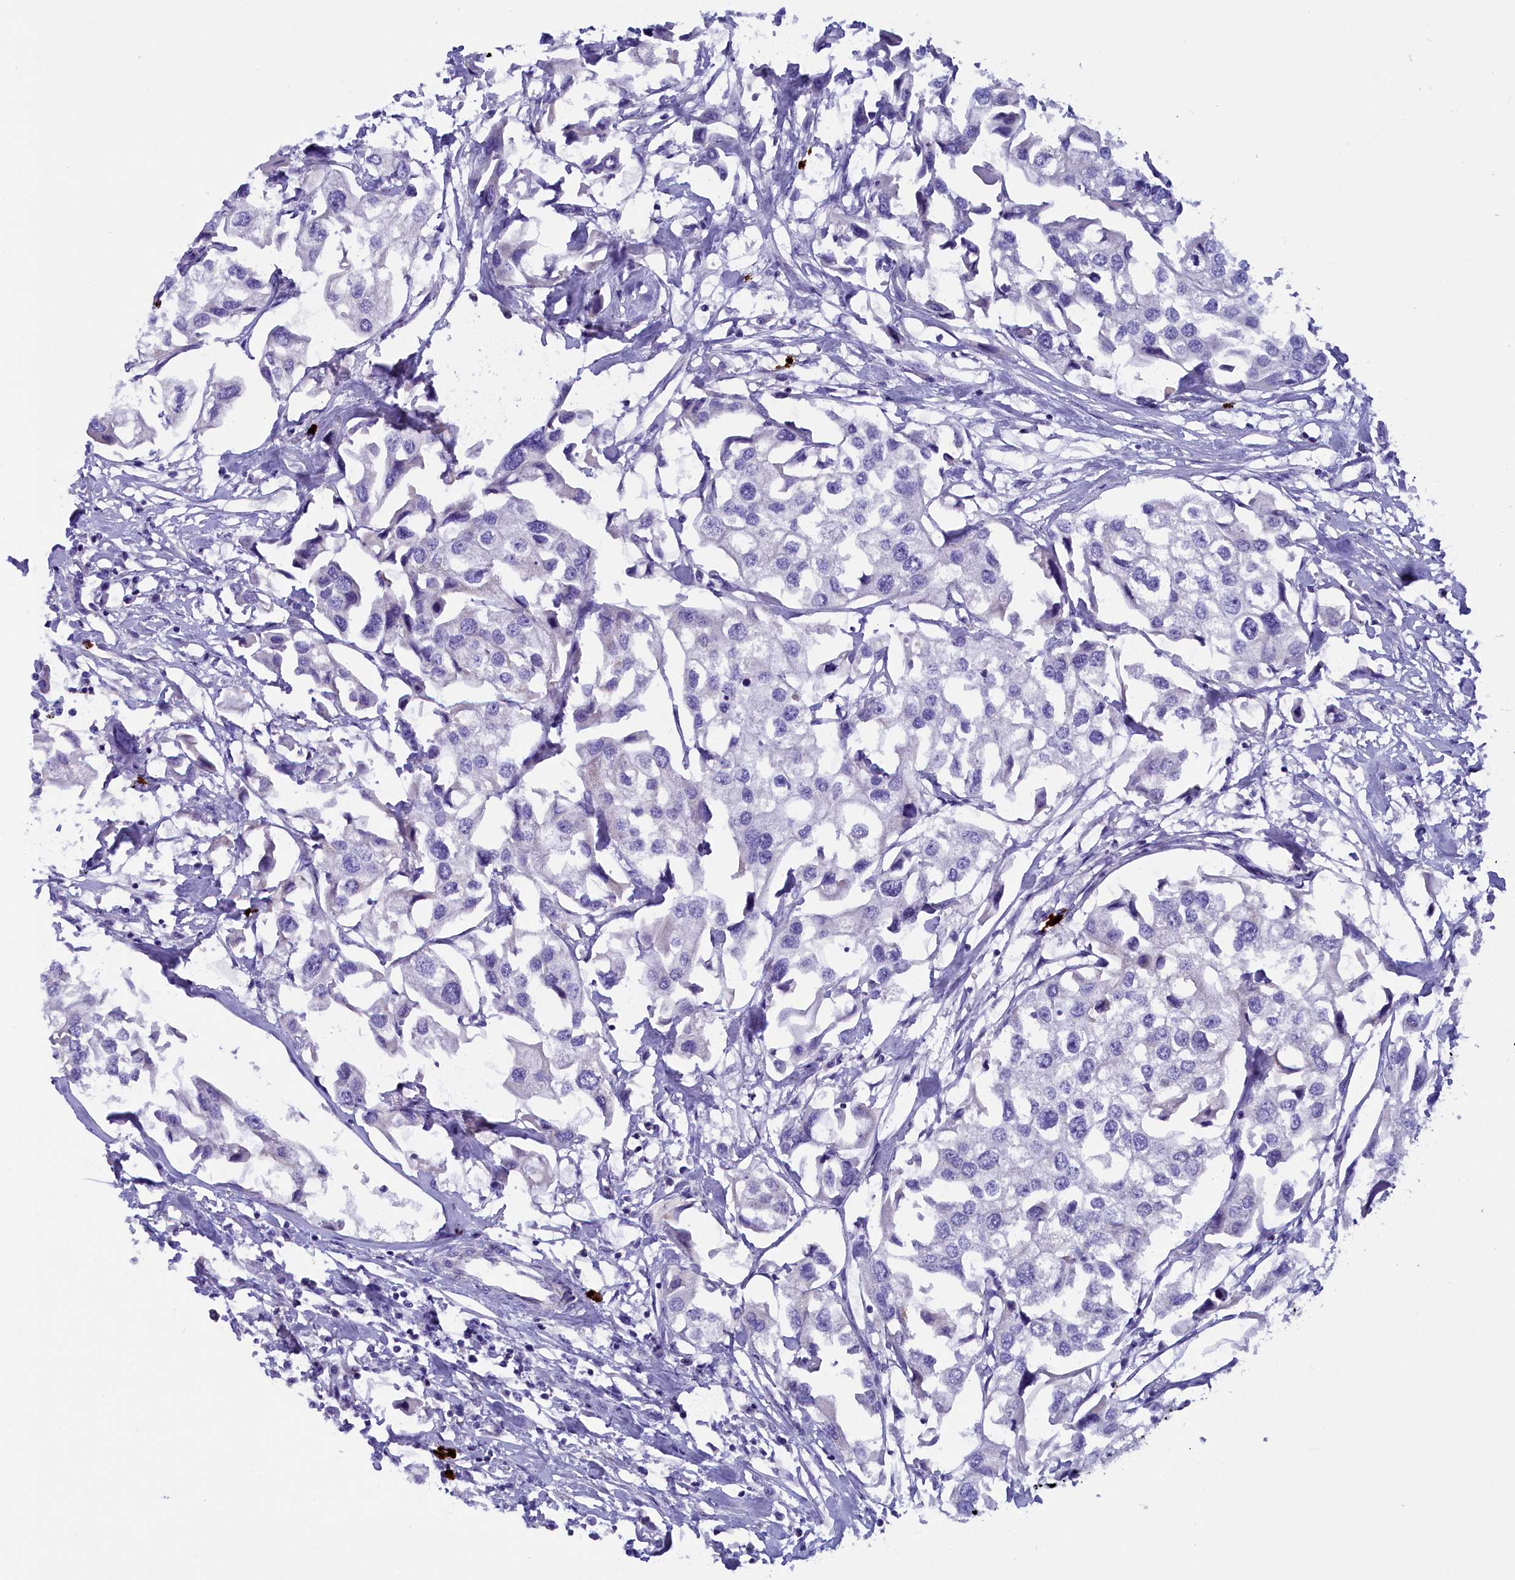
{"staining": {"intensity": "negative", "quantity": "none", "location": "none"}, "tissue": "urothelial cancer", "cell_type": "Tumor cells", "image_type": "cancer", "snomed": [{"axis": "morphology", "description": "Urothelial carcinoma, High grade"}, {"axis": "topography", "description": "Urinary bladder"}], "caption": "Urothelial cancer was stained to show a protein in brown. There is no significant positivity in tumor cells.", "gene": "RTTN", "patient": {"sex": "male", "age": 64}}